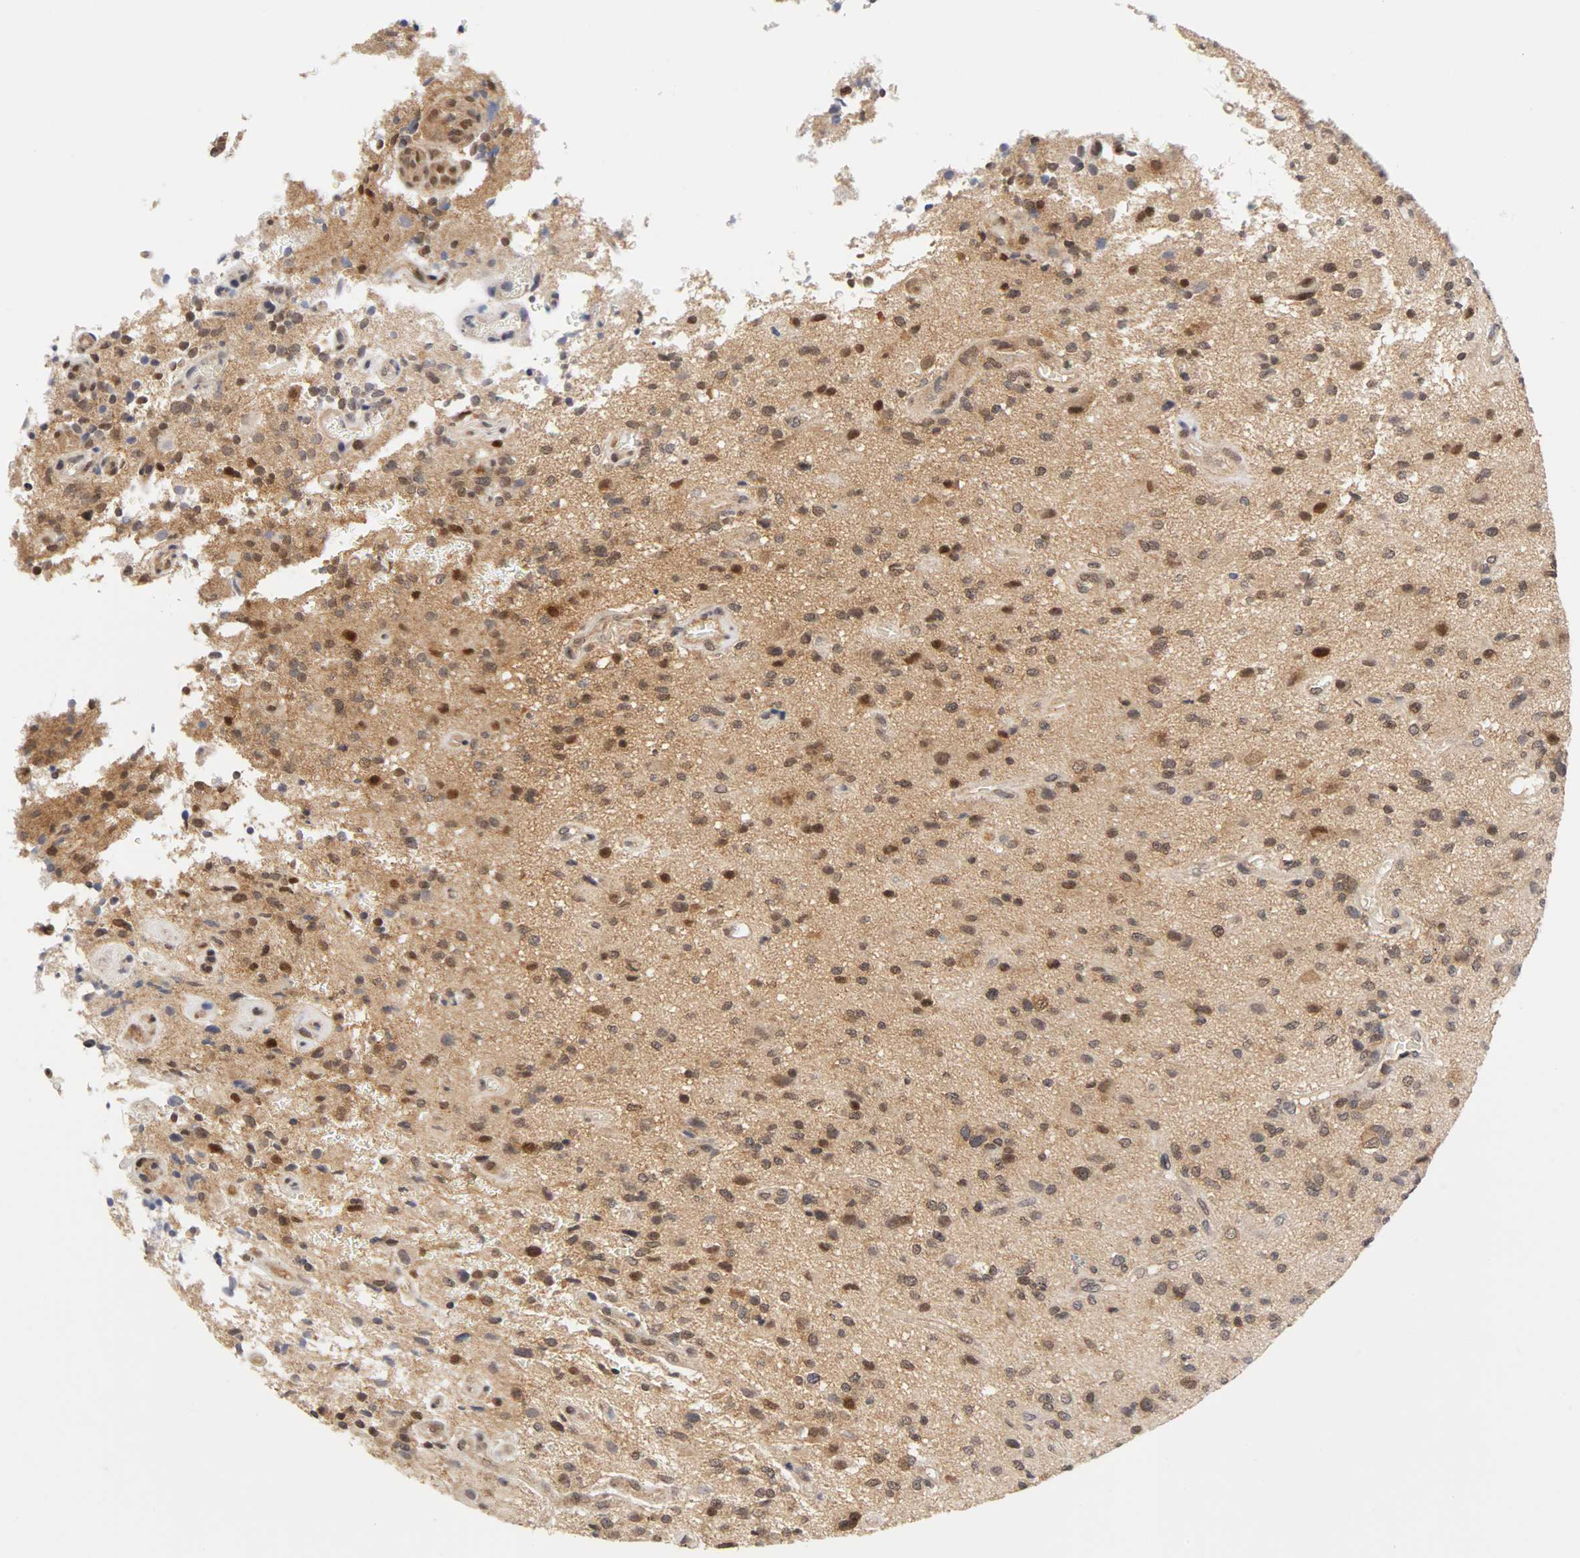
{"staining": {"intensity": "moderate", "quantity": ">75%", "location": "cytoplasmic/membranous,nuclear"}, "tissue": "glioma", "cell_type": "Tumor cells", "image_type": "cancer", "snomed": [{"axis": "morphology", "description": "Normal tissue, NOS"}, {"axis": "morphology", "description": "Glioma, malignant, High grade"}, {"axis": "topography", "description": "Cerebral cortex"}], "caption": "Approximately >75% of tumor cells in human malignant high-grade glioma show moderate cytoplasmic/membranous and nuclear protein staining as visualized by brown immunohistochemical staining.", "gene": "UBE2M", "patient": {"sex": "male", "age": 75}}